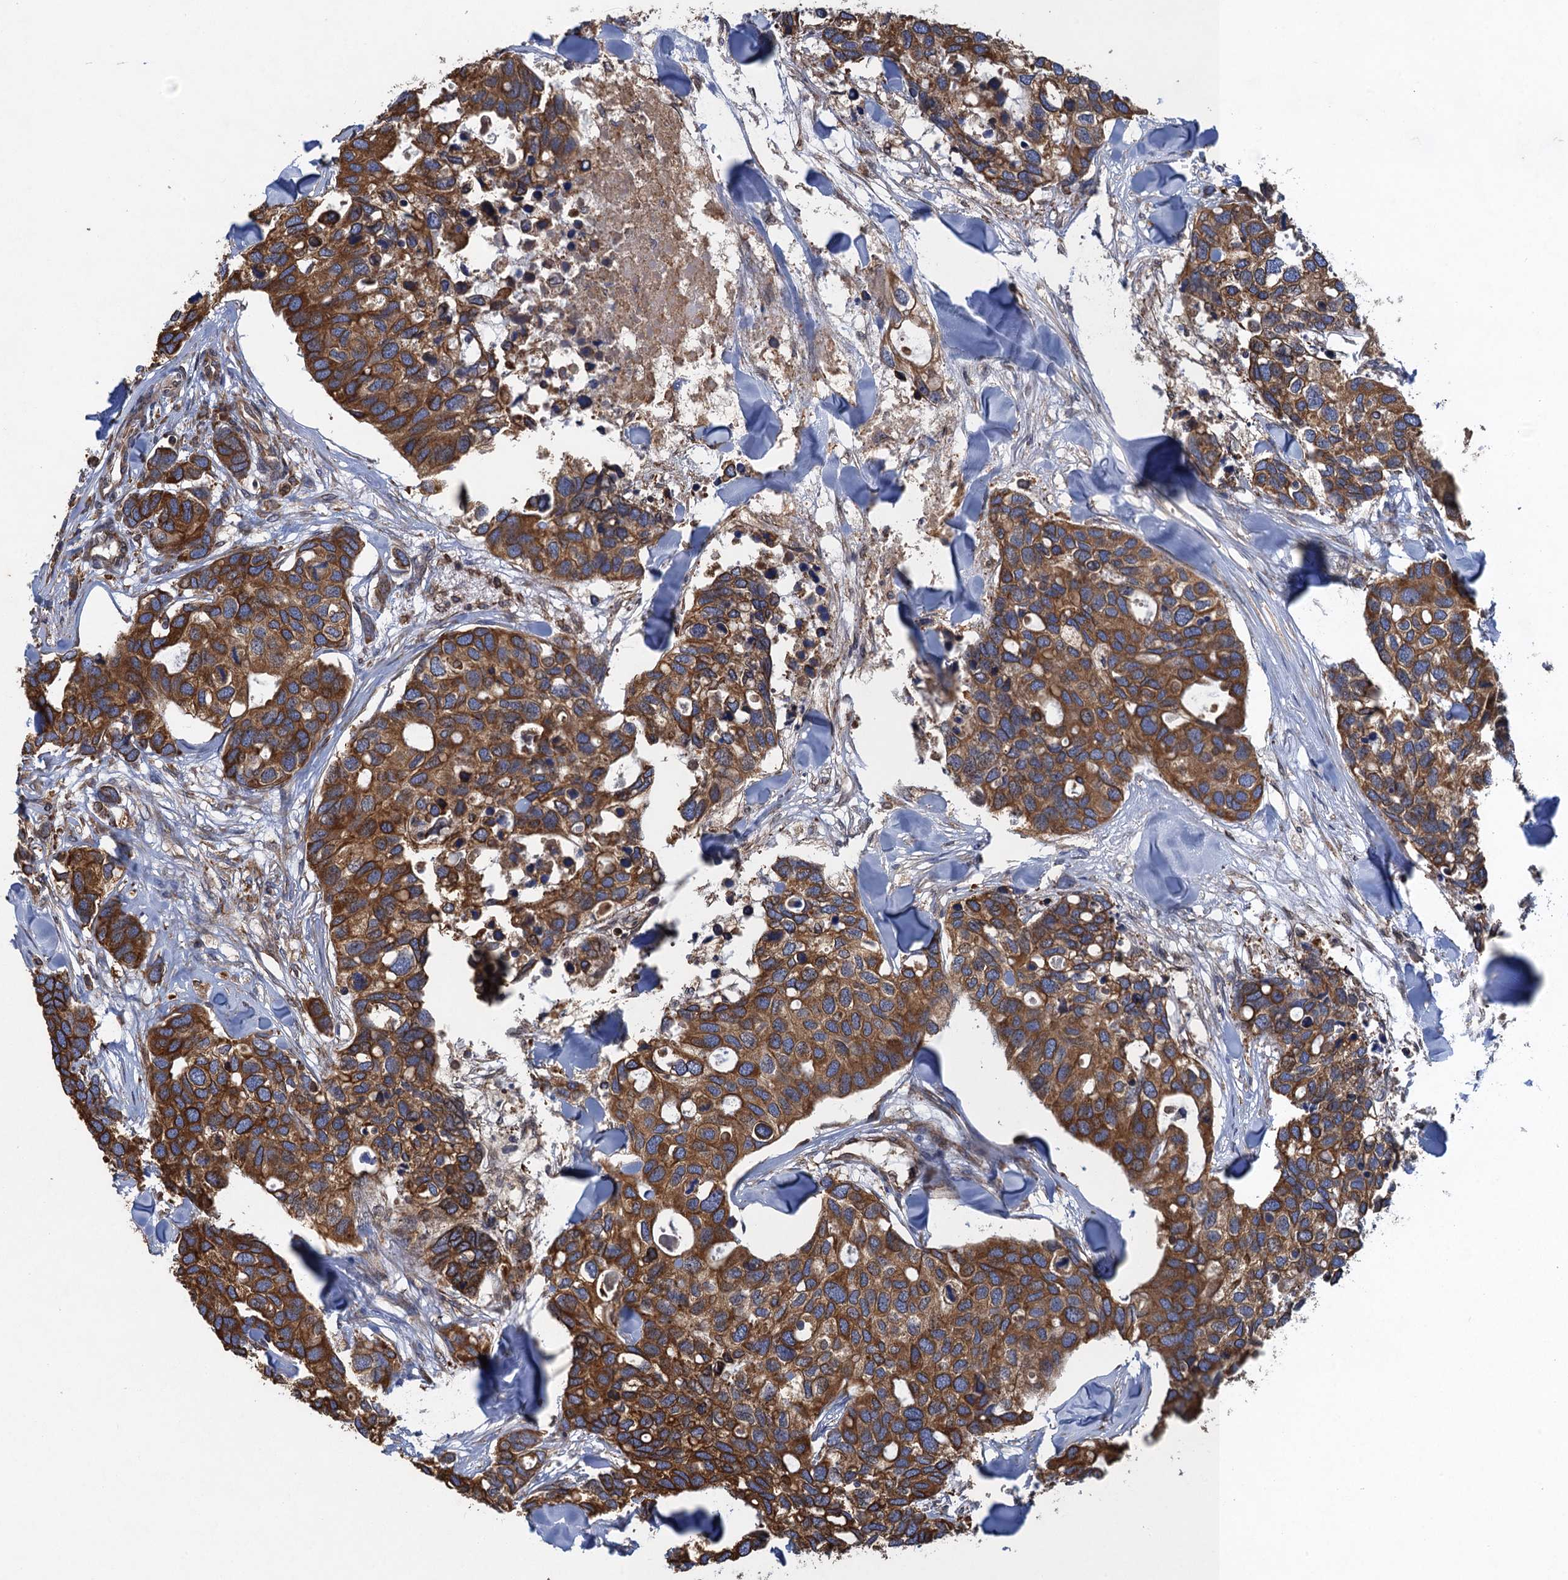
{"staining": {"intensity": "strong", "quantity": ">75%", "location": "cytoplasmic/membranous"}, "tissue": "breast cancer", "cell_type": "Tumor cells", "image_type": "cancer", "snomed": [{"axis": "morphology", "description": "Duct carcinoma"}, {"axis": "topography", "description": "Breast"}], "caption": "A brown stain shows strong cytoplasmic/membranous staining of a protein in human intraductal carcinoma (breast) tumor cells.", "gene": "ARMC5", "patient": {"sex": "female", "age": 83}}